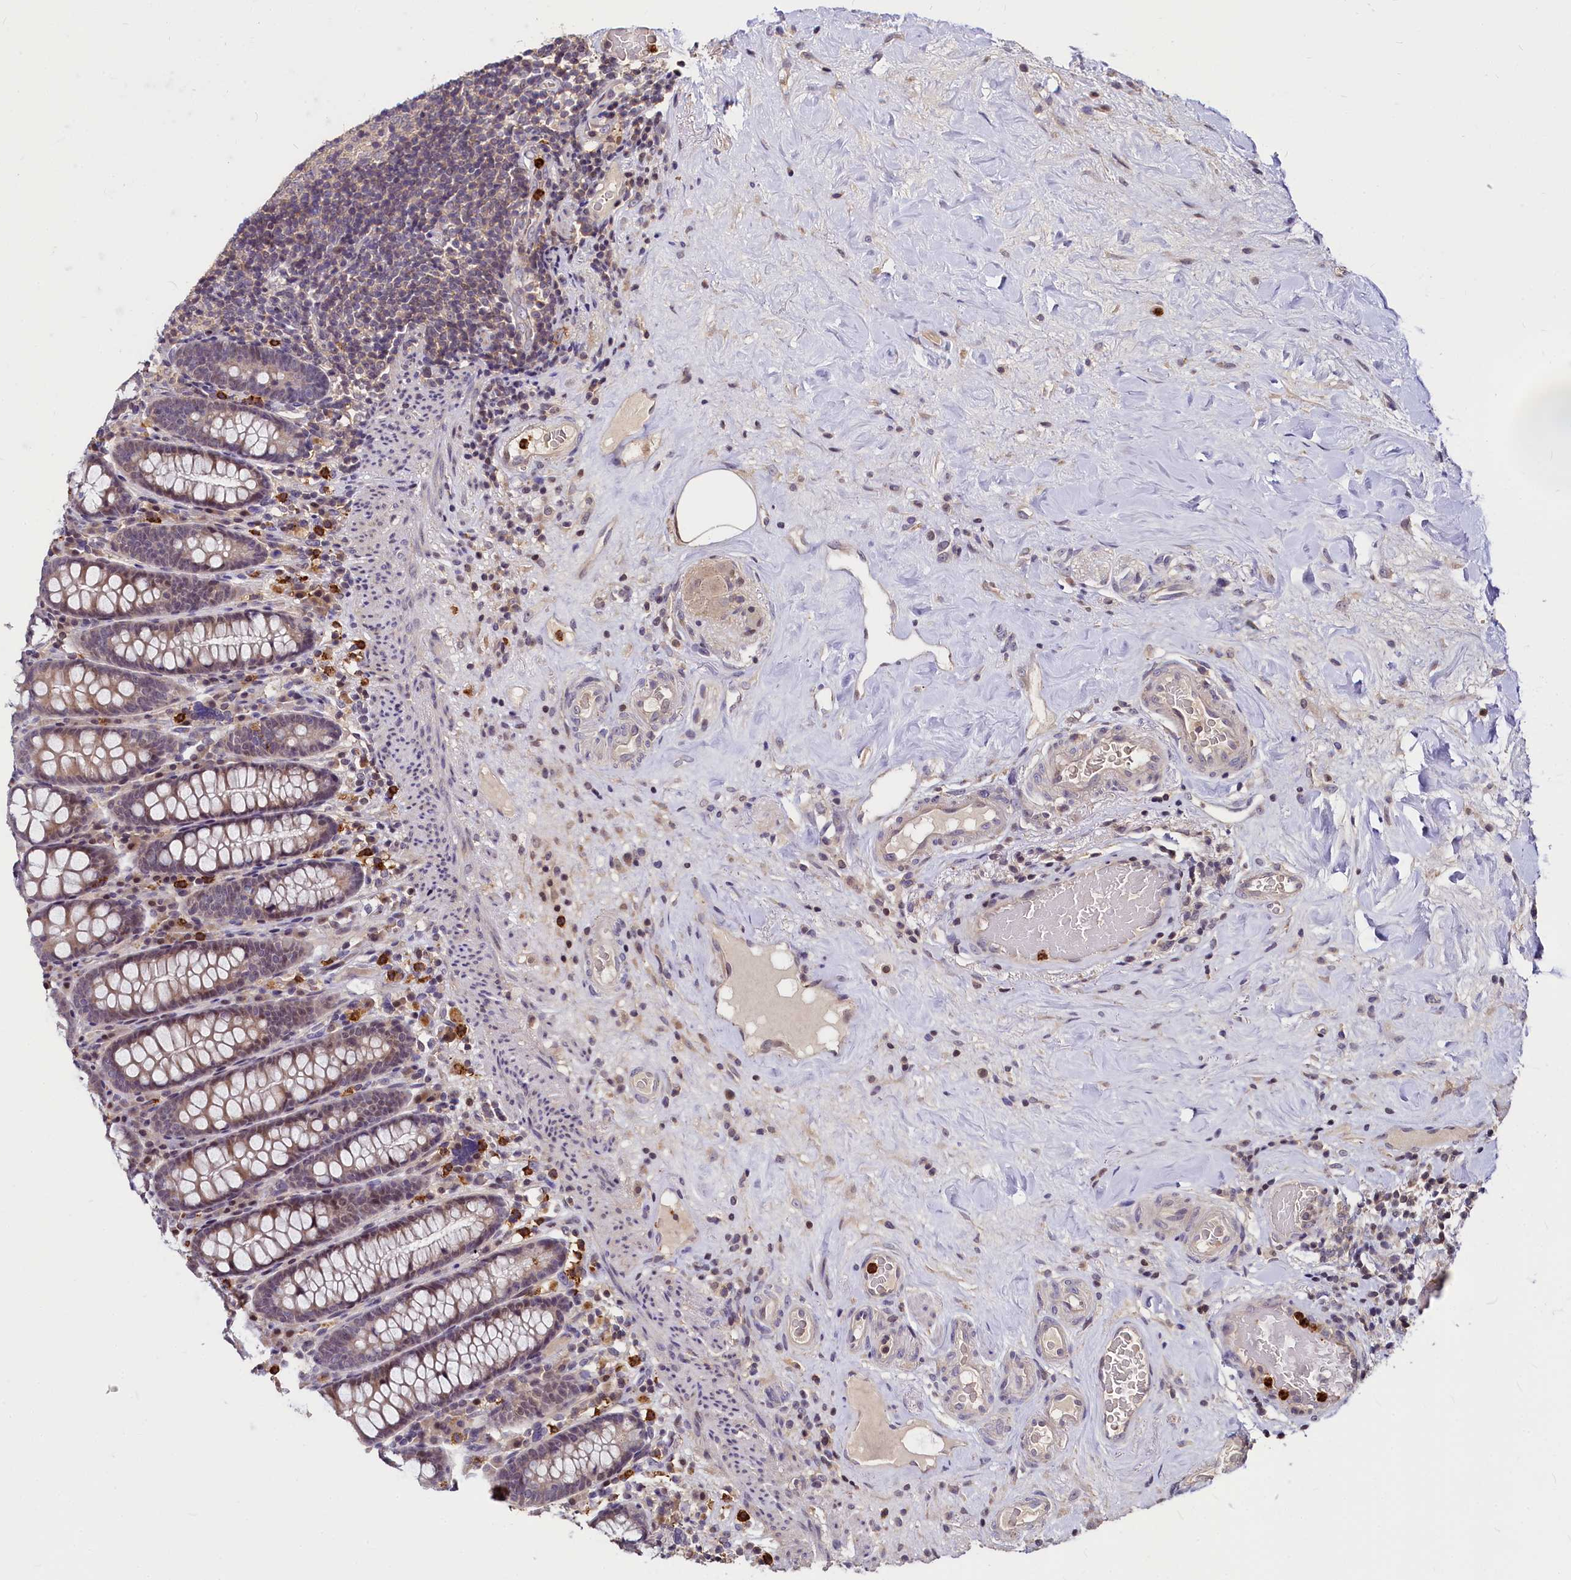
{"staining": {"intensity": "weak", "quantity": "25%-75%", "location": "cytoplasmic/membranous"}, "tissue": "colon", "cell_type": "Endothelial cells", "image_type": "normal", "snomed": [{"axis": "morphology", "description": "Normal tissue, NOS"}, {"axis": "topography", "description": "Colon"}], "caption": "A low amount of weak cytoplasmic/membranous staining is seen in approximately 25%-75% of endothelial cells in benign colon. (IHC, brightfield microscopy, high magnification).", "gene": "ATG101", "patient": {"sex": "female", "age": 79}}